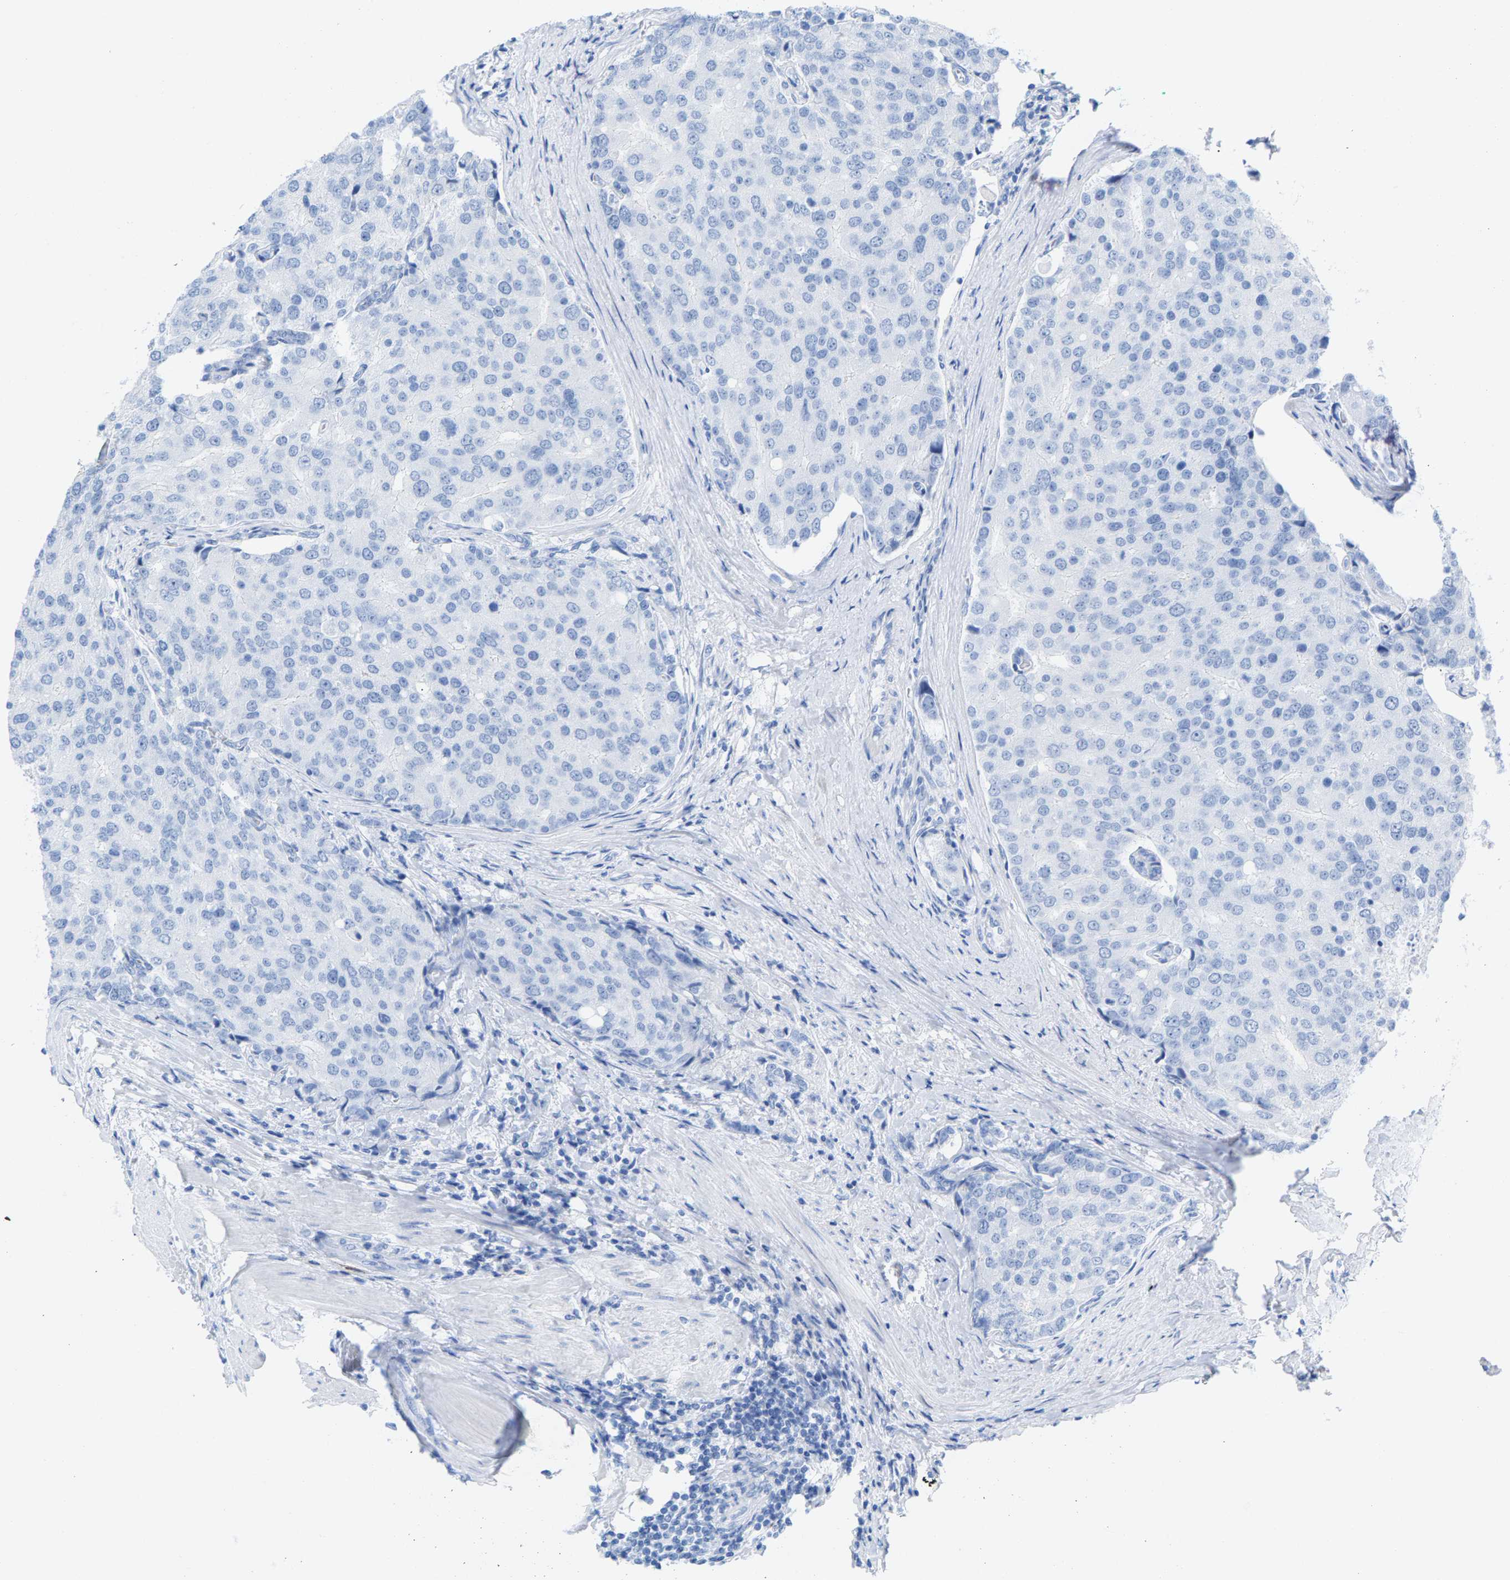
{"staining": {"intensity": "negative", "quantity": "none", "location": "none"}, "tissue": "prostate cancer", "cell_type": "Tumor cells", "image_type": "cancer", "snomed": [{"axis": "morphology", "description": "Adenocarcinoma, High grade"}, {"axis": "topography", "description": "Prostate"}], "caption": "An IHC image of prostate adenocarcinoma (high-grade) is shown. There is no staining in tumor cells of prostate adenocarcinoma (high-grade).", "gene": "CPA1", "patient": {"sex": "male", "age": 50}}